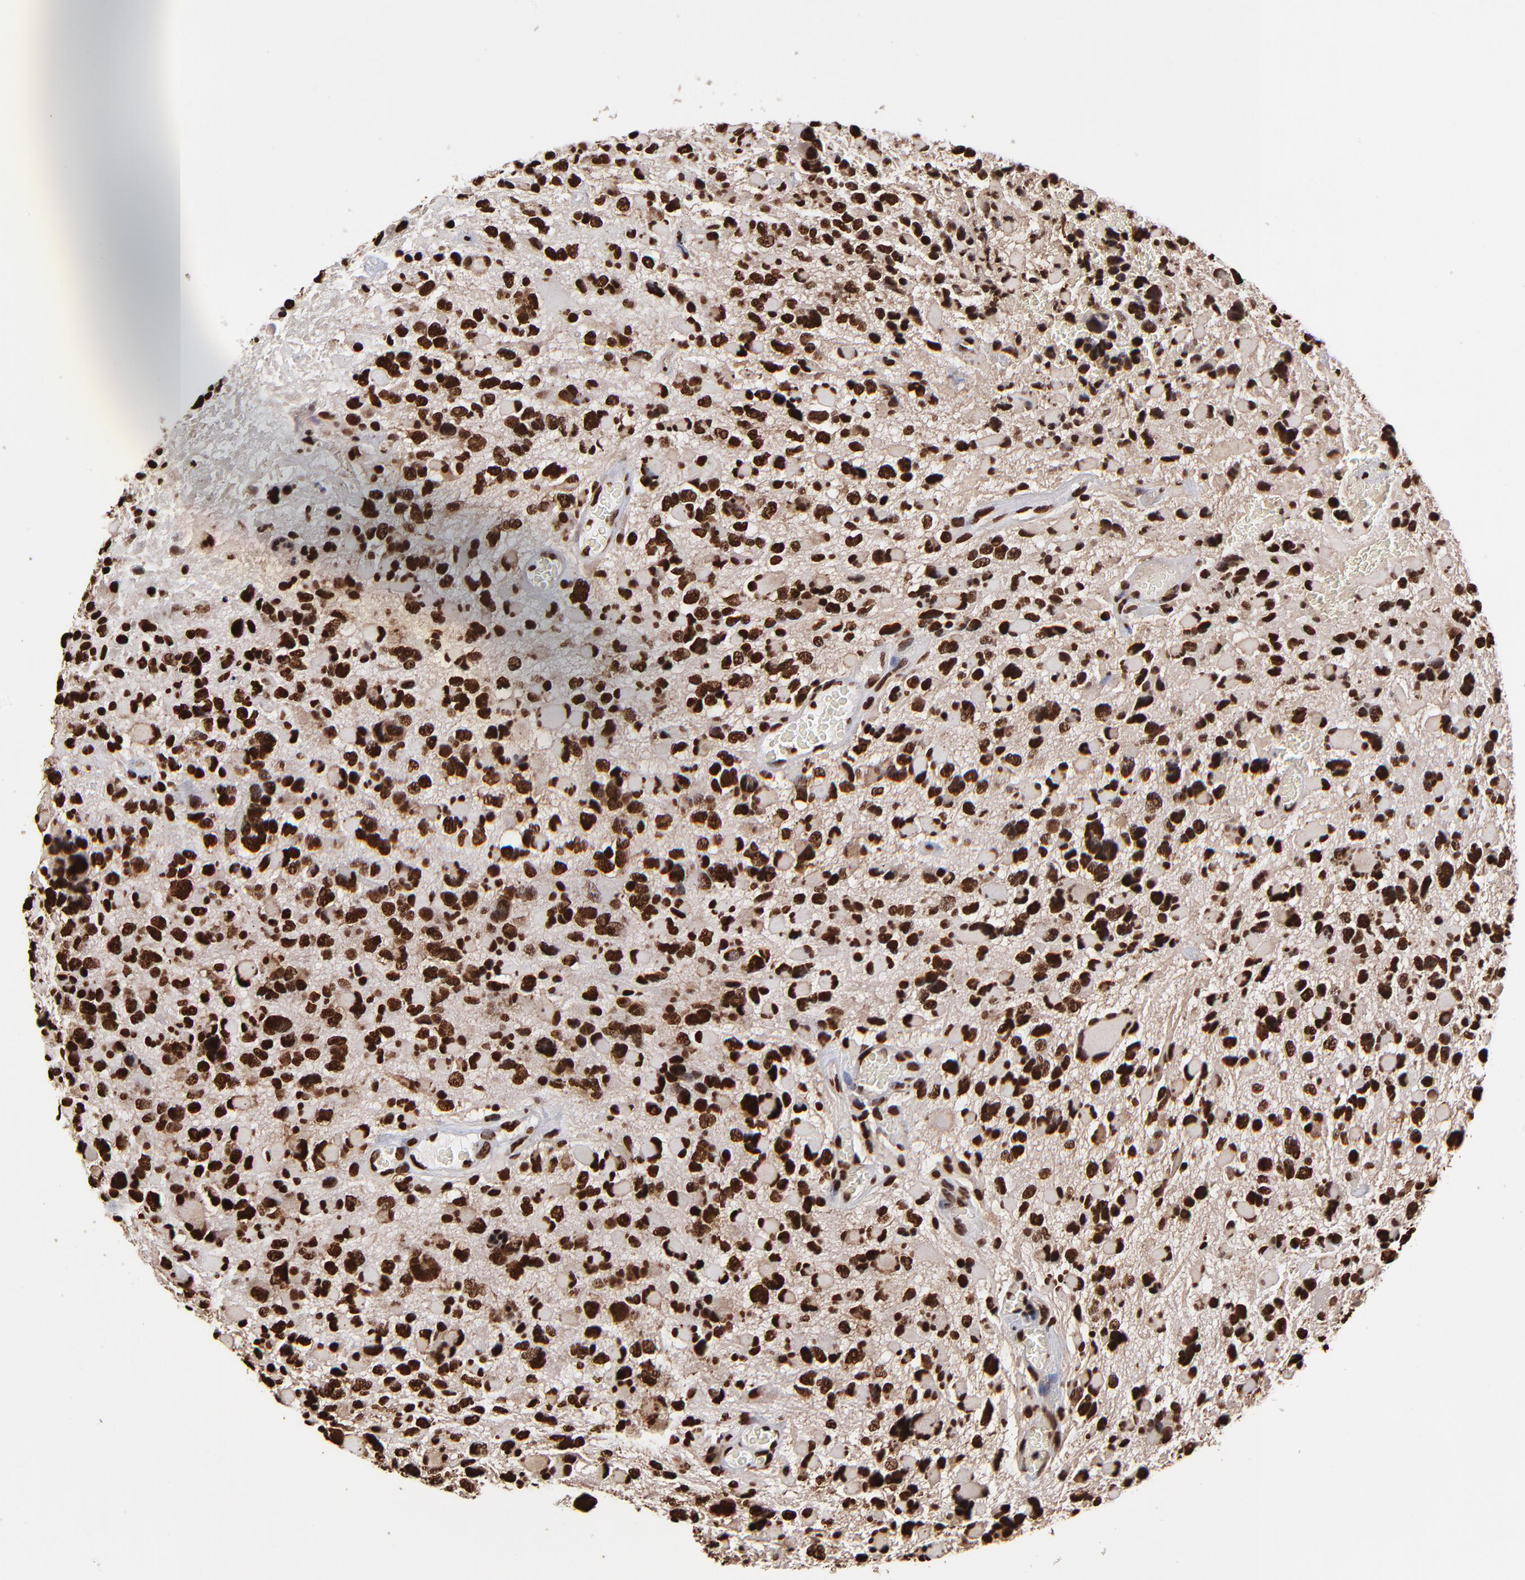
{"staining": {"intensity": "strong", "quantity": ">75%", "location": "nuclear"}, "tissue": "glioma", "cell_type": "Tumor cells", "image_type": "cancer", "snomed": [{"axis": "morphology", "description": "Glioma, malignant, High grade"}, {"axis": "topography", "description": "Brain"}], "caption": "The micrograph demonstrates immunohistochemical staining of malignant glioma (high-grade). There is strong nuclear positivity is identified in about >75% of tumor cells.", "gene": "ZNF544", "patient": {"sex": "female", "age": 37}}